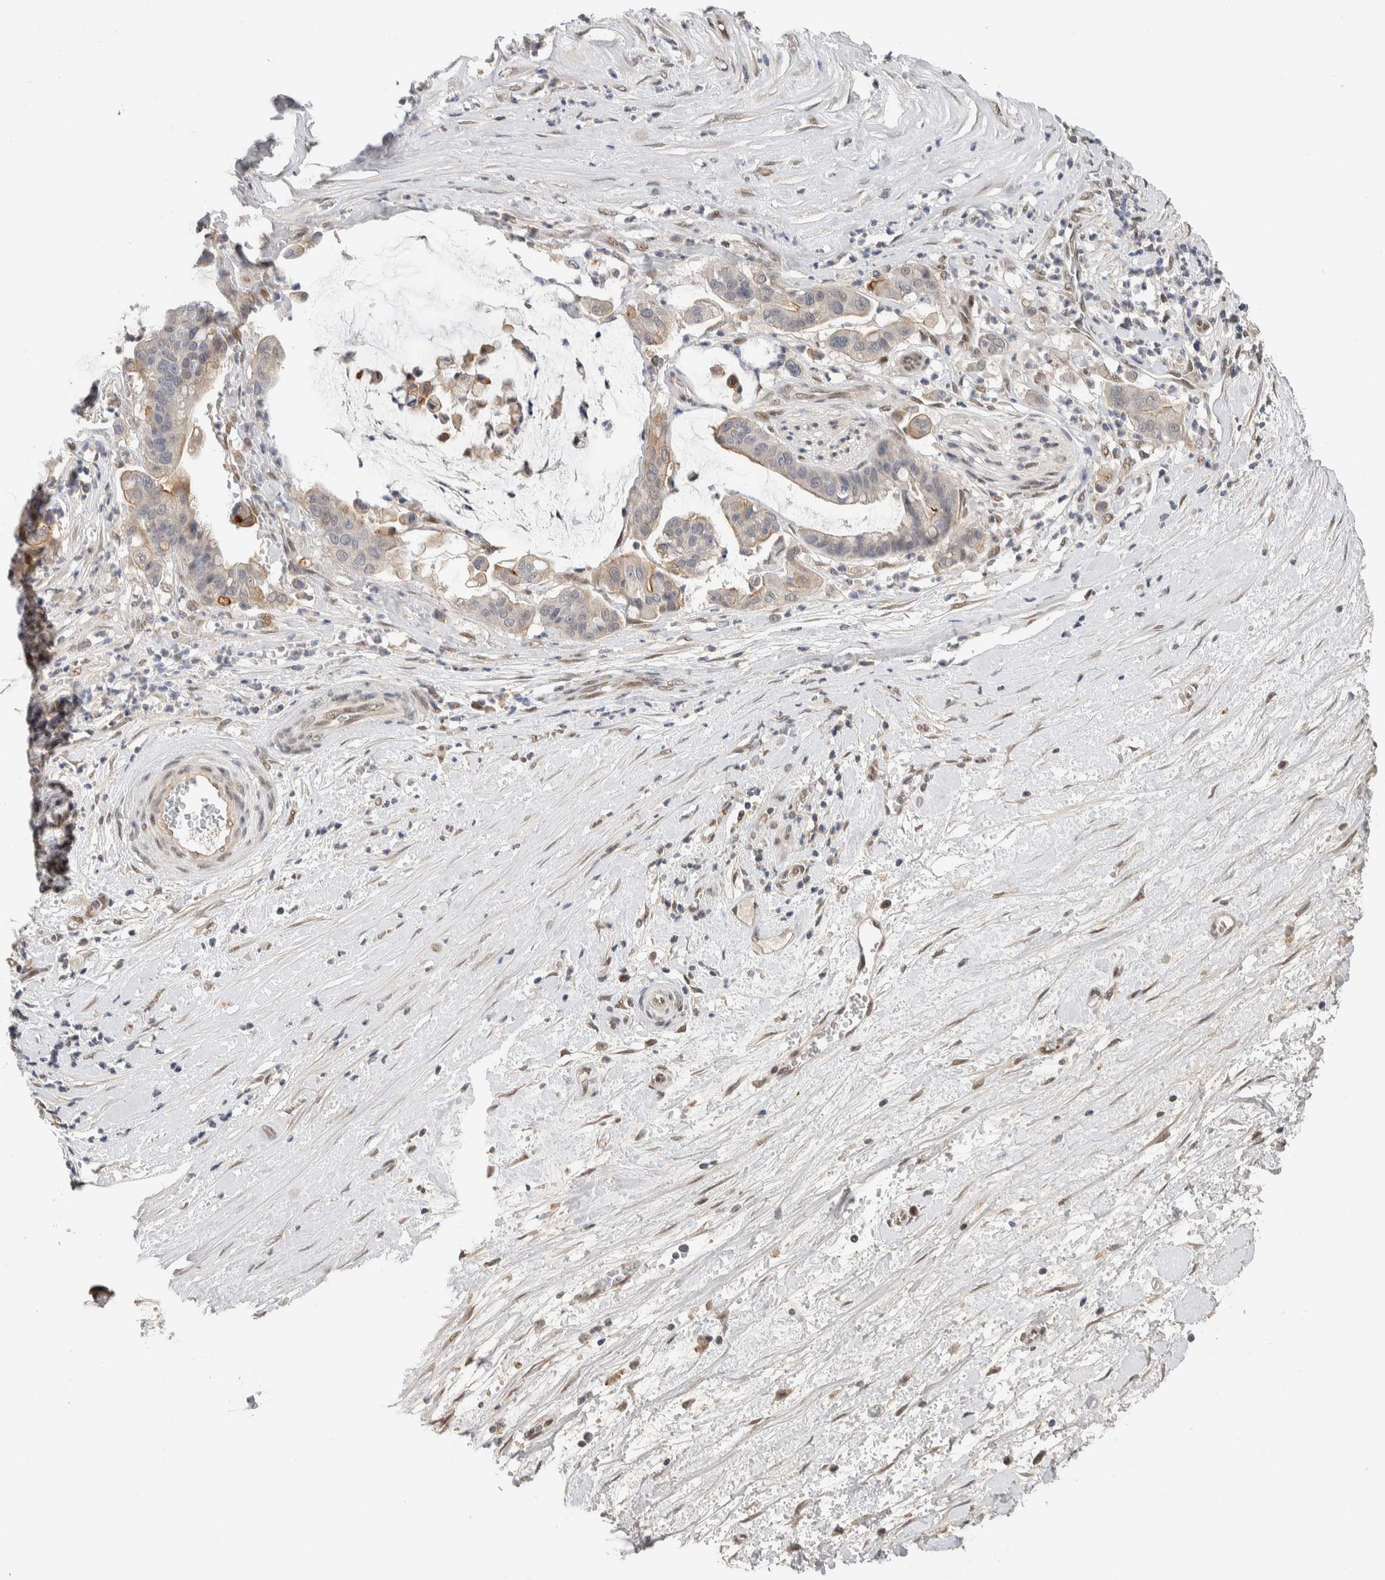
{"staining": {"intensity": "weak", "quantity": "<25%", "location": "cytoplasmic/membranous"}, "tissue": "pancreatic cancer", "cell_type": "Tumor cells", "image_type": "cancer", "snomed": [{"axis": "morphology", "description": "Adenocarcinoma, NOS"}, {"axis": "topography", "description": "Pancreas"}], "caption": "High magnification brightfield microscopy of adenocarcinoma (pancreatic) stained with DAB (3,3'-diaminobenzidine) (brown) and counterstained with hematoxylin (blue): tumor cells show no significant staining.", "gene": "CYSRT1", "patient": {"sex": "male", "age": 41}}